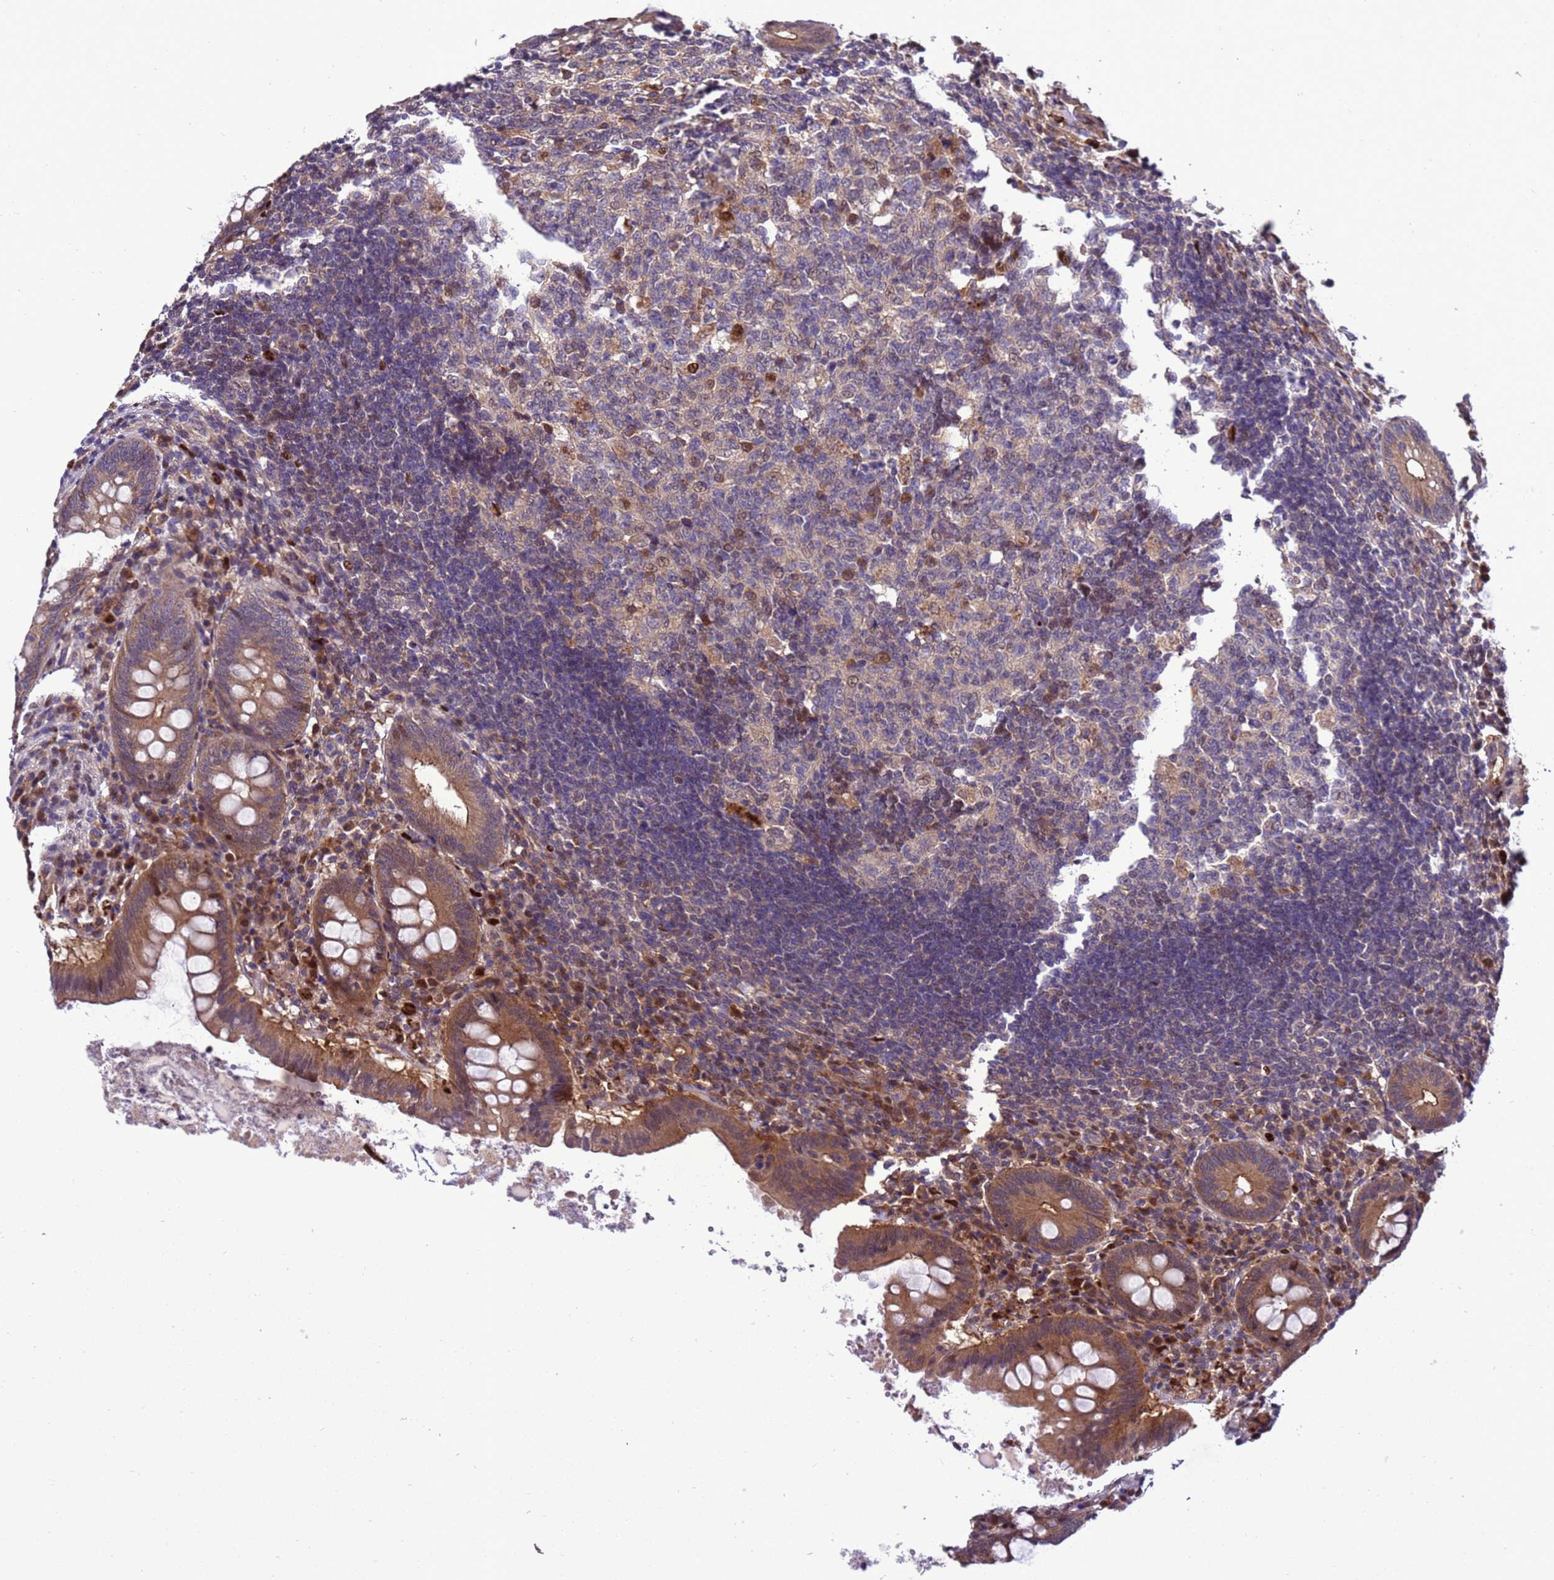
{"staining": {"intensity": "moderate", "quantity": ">75%", "location": "cytoplasmic/membranous"}, "tissue": "appendix", "cell_type": "Glandular cells", "image_type": "normal", "snomed": [{"axis": "morphology", "description": "Normal tissue, NOS"}, {"axis": "topography", "description": "Appendix"}], "caption": "Immunohistochemistry histopathology image of unremarkable appendix: human appendix stained using immunohistochemistry (IHC) shows medium levels of moderate protein expression localized specifically in the cytoplasmic/membranous of glandular cells, appearing as a cytoplasmic/membranous brown color.", "gene": "RASD1", "patient": {"sex": "female", "age": 54}}